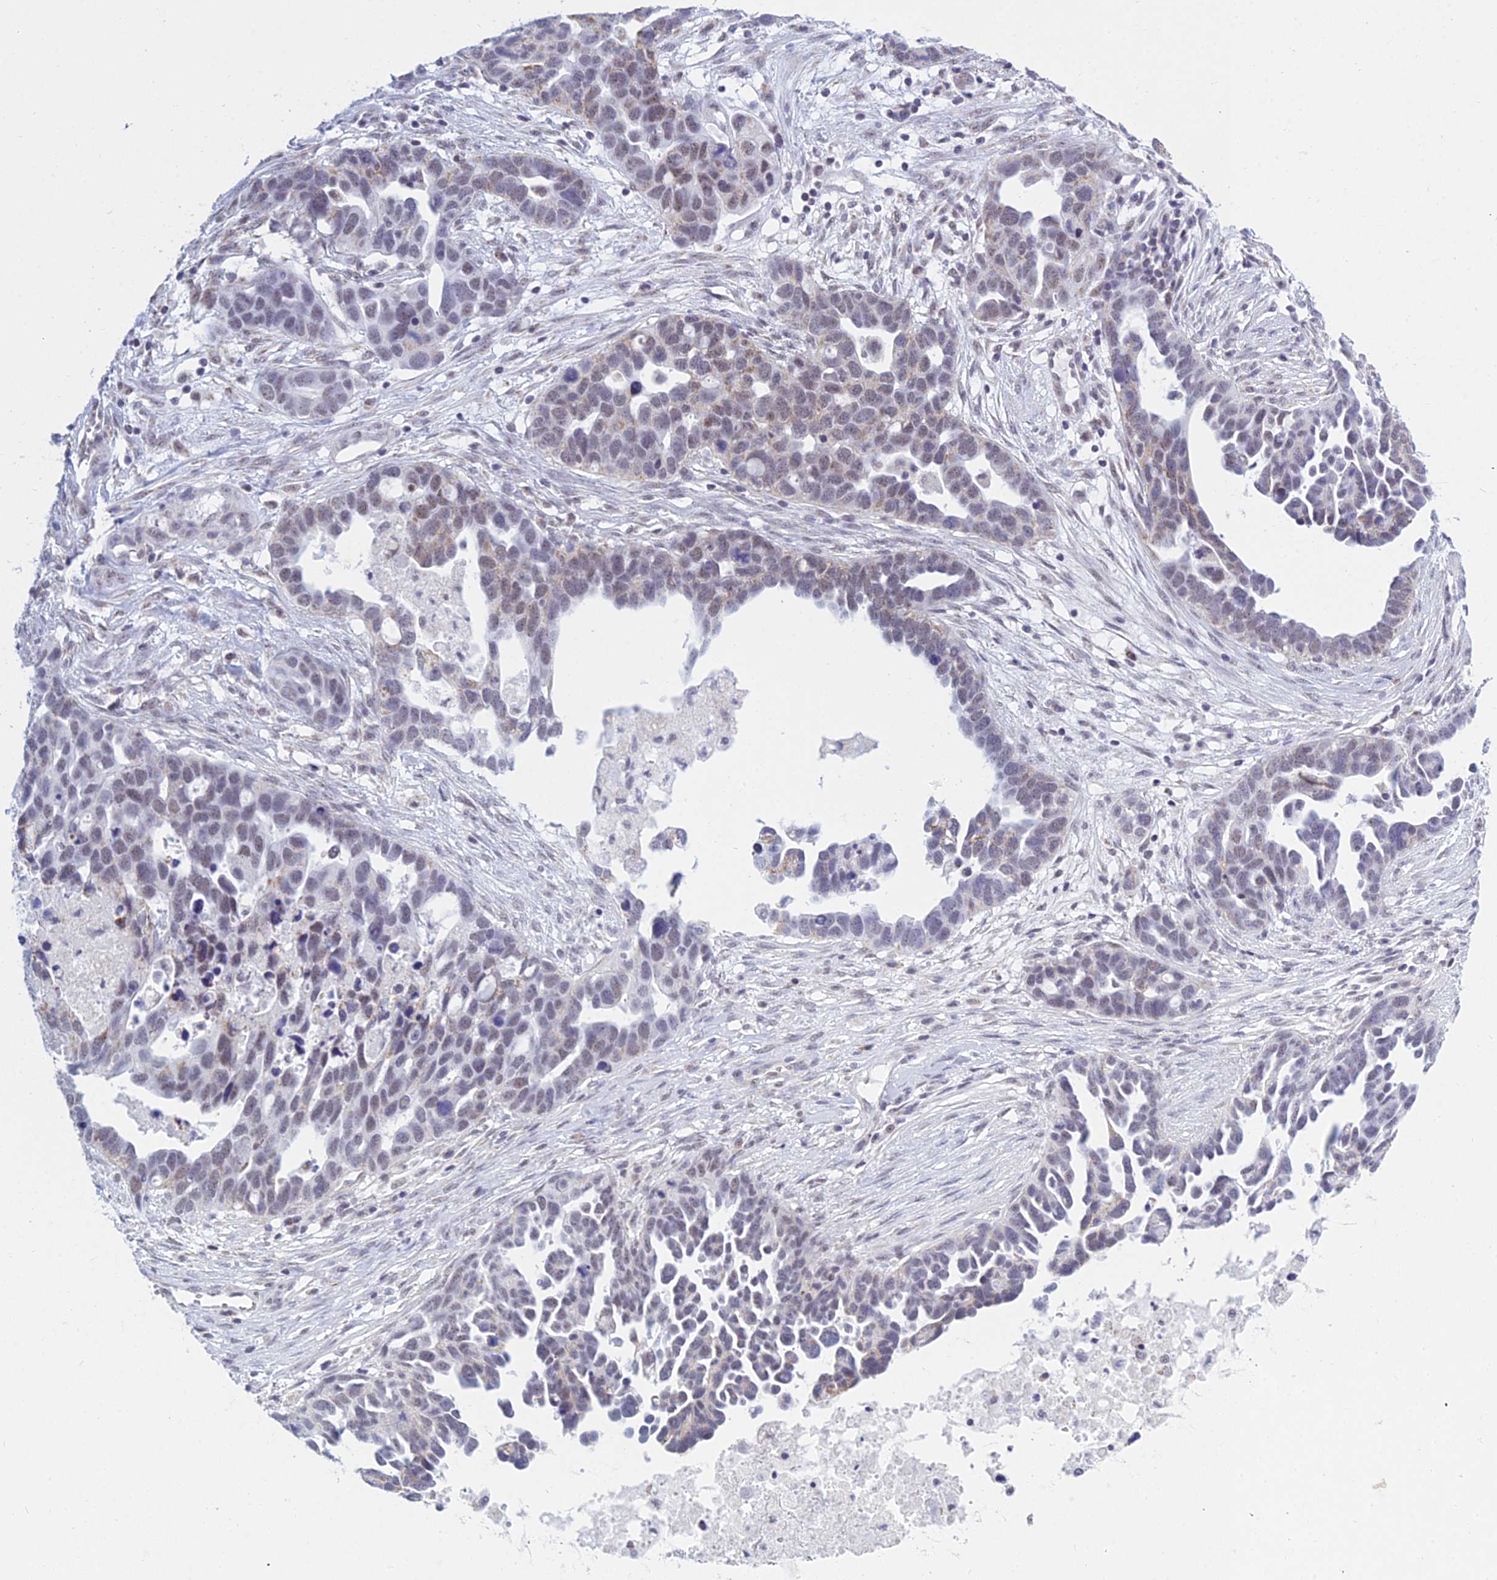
{"staining": {"intensity": "weak", "quantity": "<25%", "location": "cytoplasmic/membranous,nuclear"}, "tissue": "ovarian cancer", "cell_type": "Tumor cells", "image_type": "cancer", "snomed": [{"axis": "morphology", "description": "Cystadenocarcinoma, serous, NOS"}, {"axis": "topography", "description": "Ovary"}], "caption": "Immunohistochemistry image of neoplastic tissue: human ovarian cancer (serous cystadenocarcinoma) stained with DAB displays no significant protein expression in tumor cells.", "gene": "KLF14", "patient": {"sex": "female", "age": 54}}